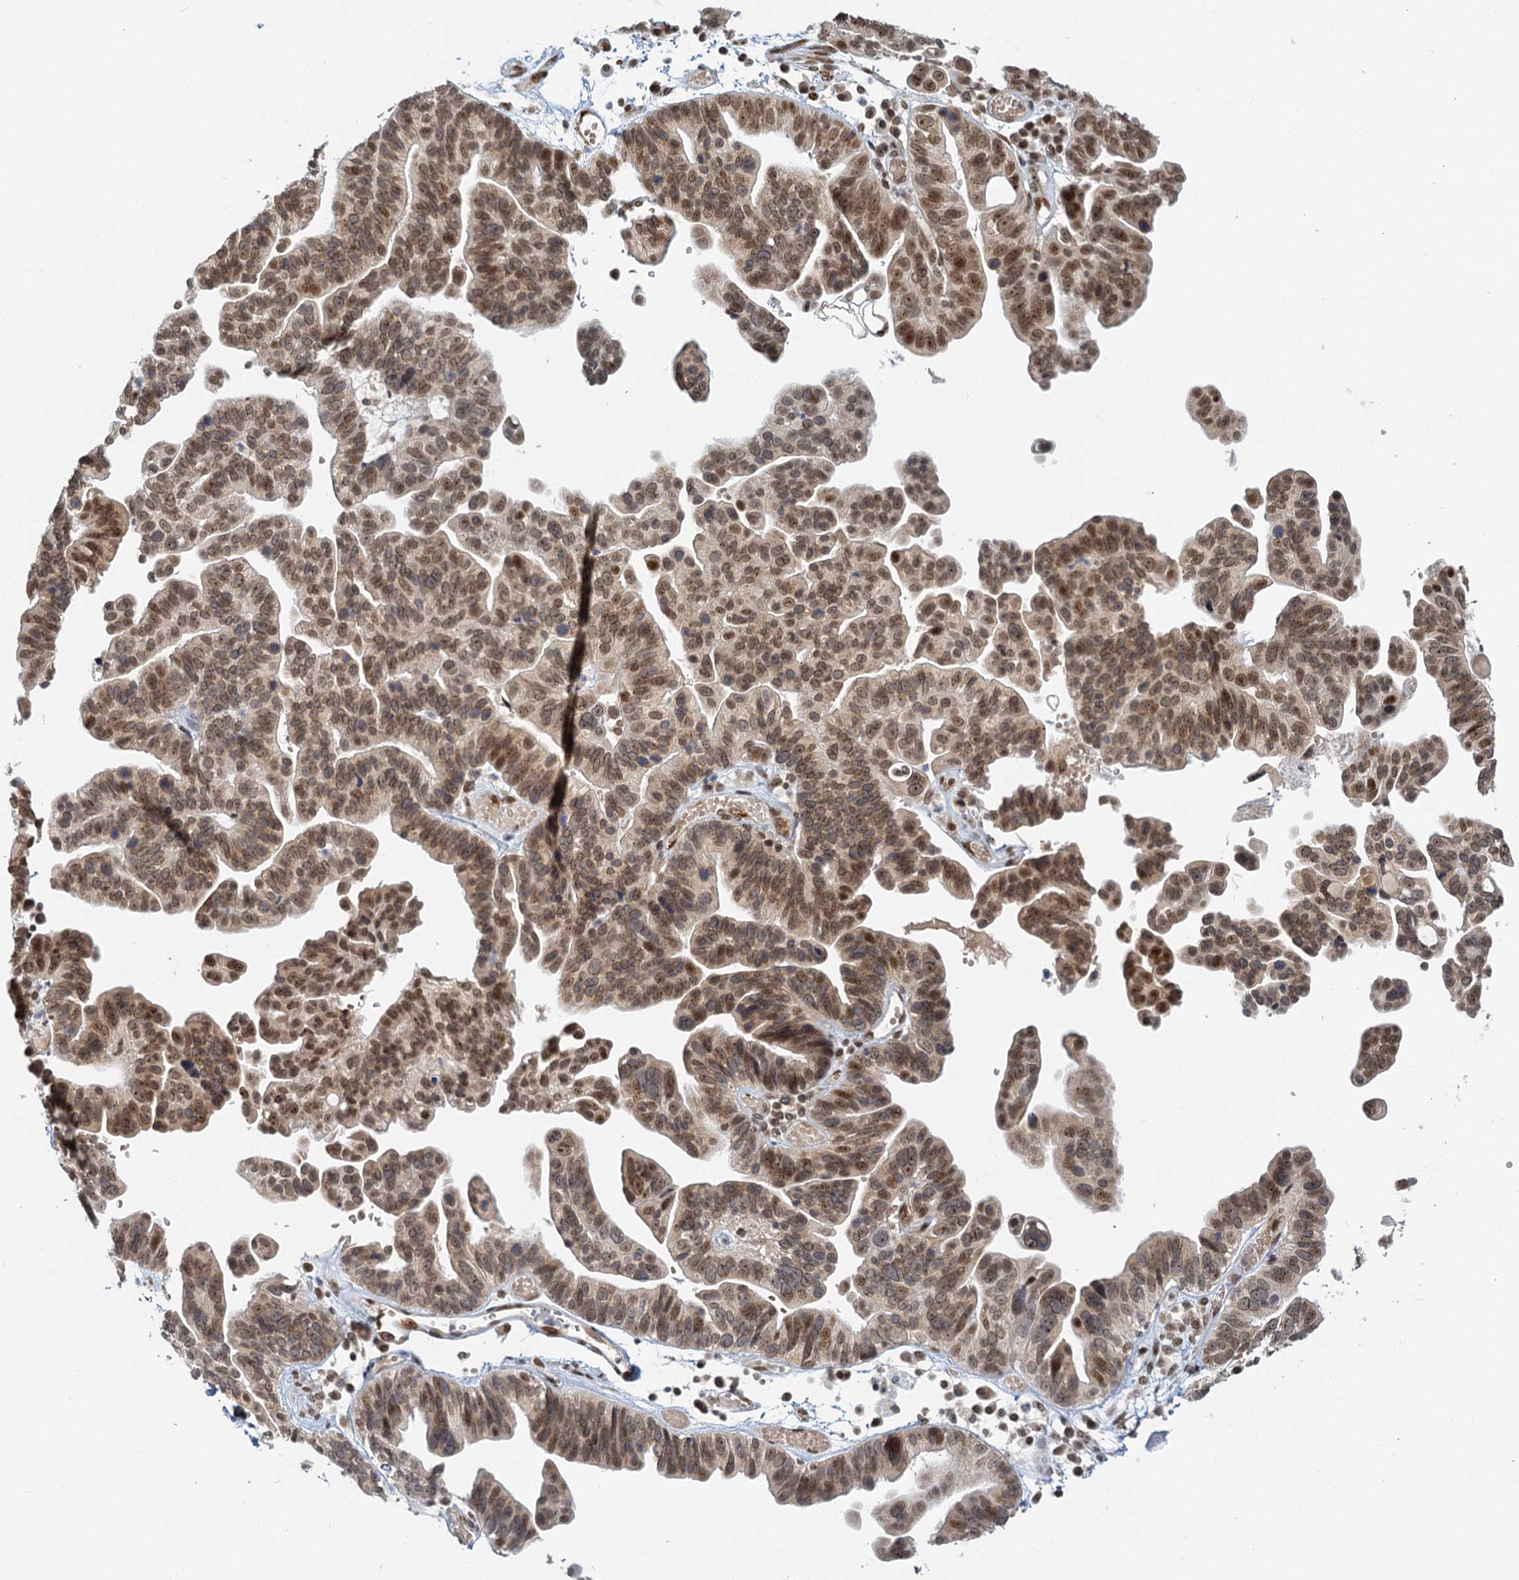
{"staining": {"intensity": "moderate", "quantity": ">75%", "location": "nuclear"}, "tissue": "ovarian cancer", "cell_type": "Tumor cells", "image_type": "cancer", "snomed": [{"axis": "morphology", "description": "Cystadenocarcinoma, serous, NOS"}, {"axis": "topography", "description": "Ovary"}], "caption": "This photomicrograph displays immunohistochemistry staining of ovarian serous cystadenocarcinoma, with medium moderate nuclear staining in about >75% of tumor cells.", "gene": "TREX1", "patient": {"sex": "female", "age": 56}}